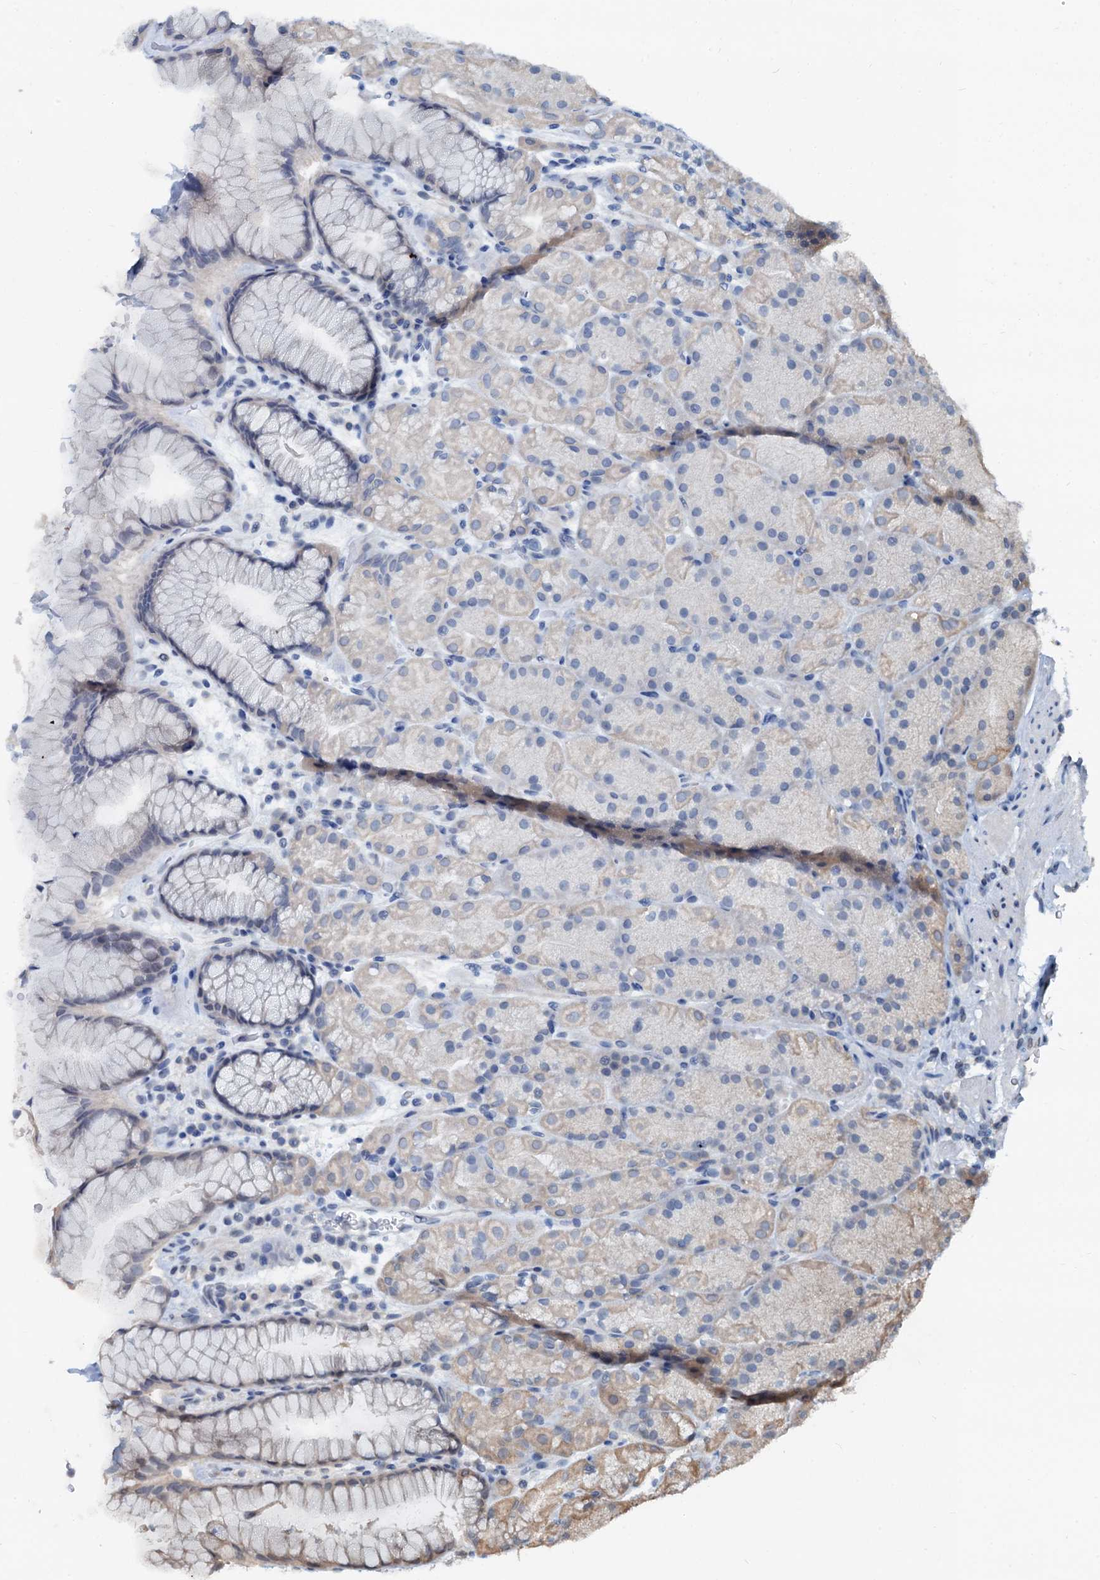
{"staining": {"intensity": "moderate", "quantity": "25%-75%", "location": "cytoplasmic/membranous"}, "tissue": "stomach", "cell_type": "Glandular cells", "image_type": "normal", "snomed": [{"axis": "morphology", "description": "Normal tissue, NOS"}, {"axis": "topography", "description": "Stomach, upper"}, {"axis": "topography", "description": "Stomach, lower"}], "caption": "Approximately 25%-75% of glandular cells in normal human stomach exhibit moderate cytoplasmic/membranous protein staining as visualized by brown immunohistochemical staining.", "gene": "MCMBP", "patient": {"sex": "male", "age": 67}}